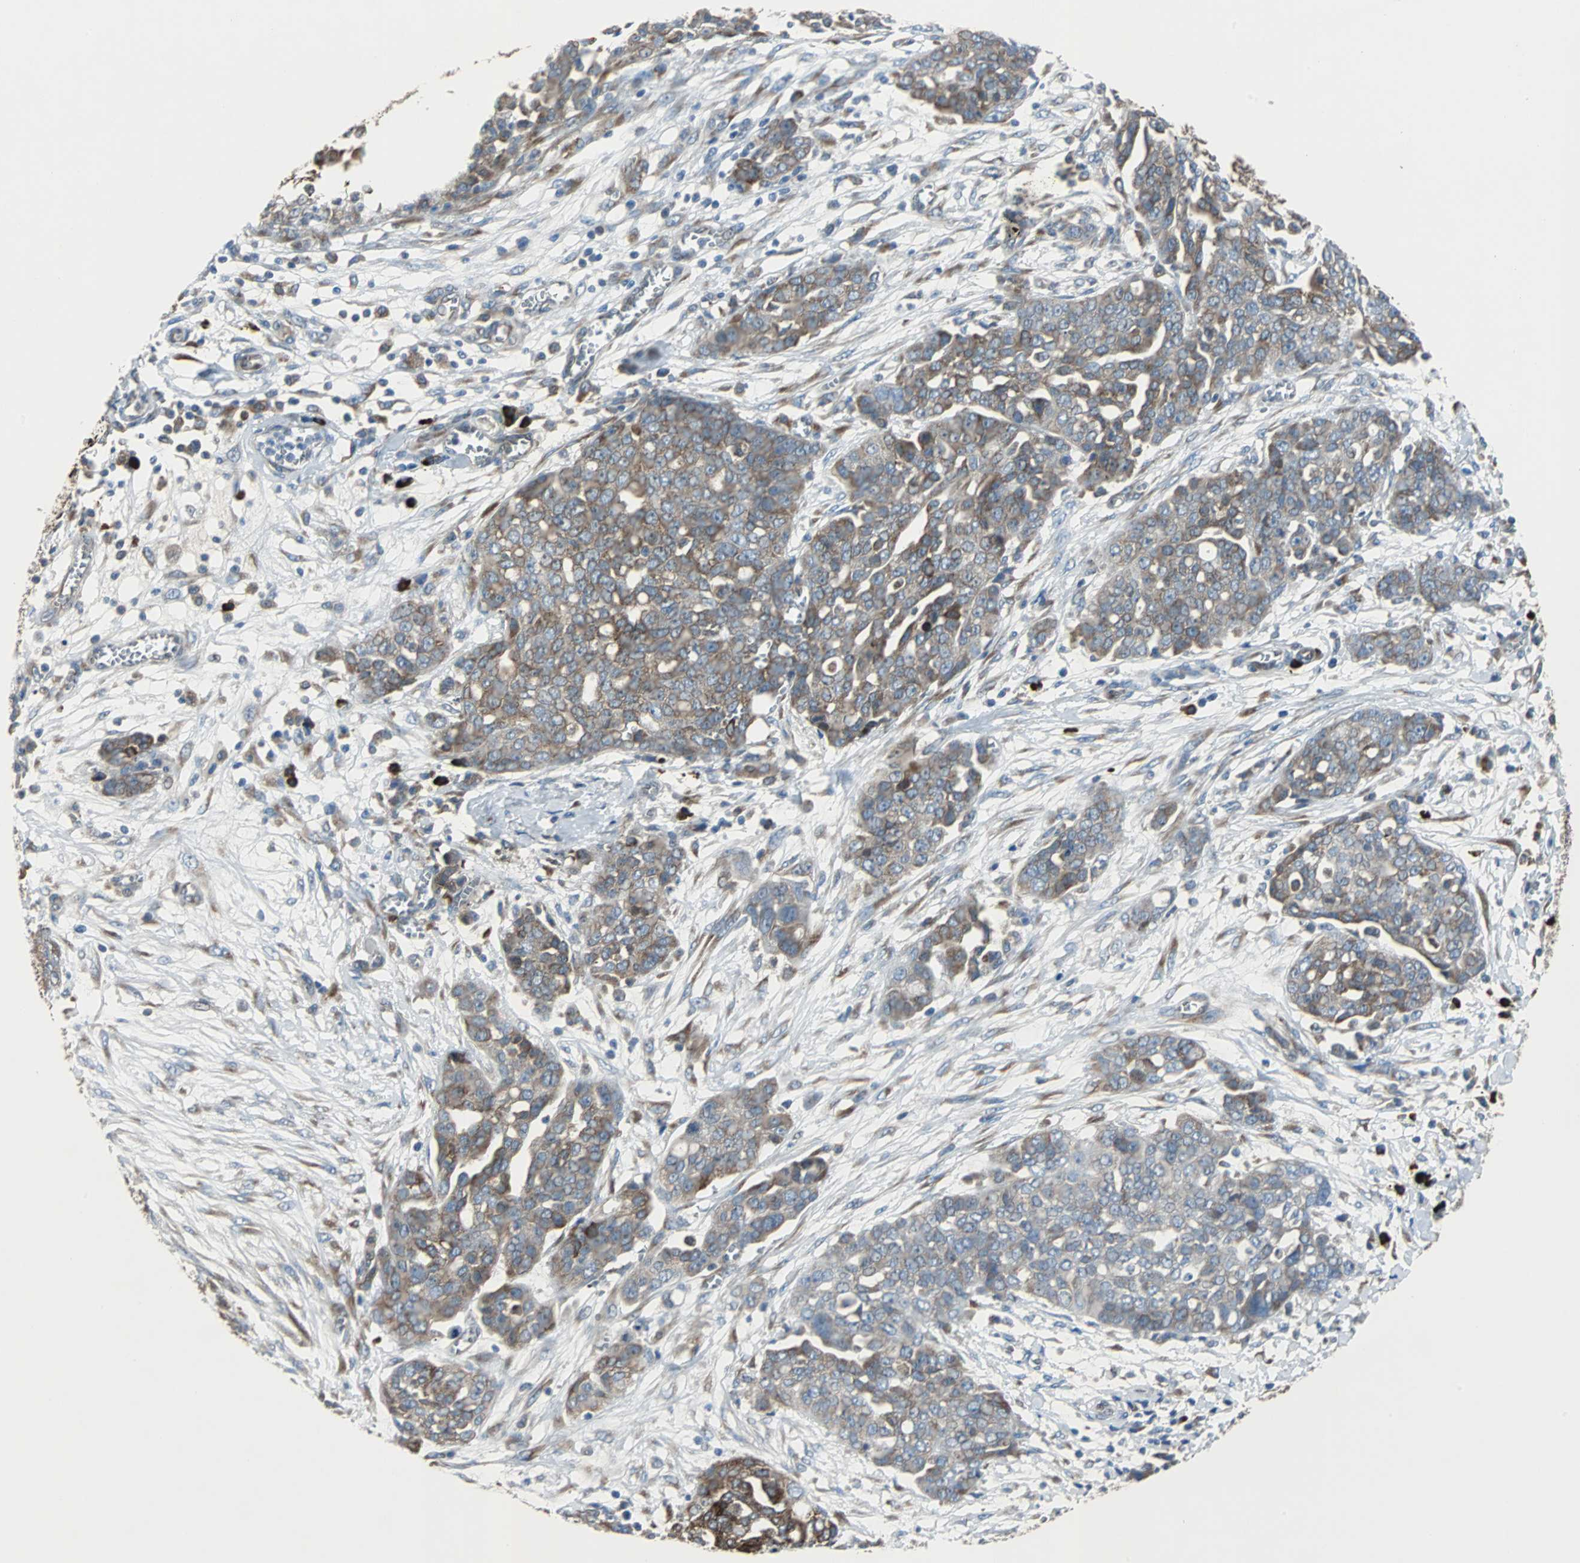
{"staining": {"intensity": "moderate", "quantity": ">75%", "location": "cytoplasmic/membranous"}, "tissue": "ovarian cancer", "cell_type": "Tumor cells", "image_type": "cancer", "snomed": [{"axis": "morphology", "description": "Cystadenocarcinoma, serous, NOS"}, {"axis": "topography", "description": "Soft tissue"}, {"axis": "topography", "description": "Ovary"}], "caption": "Human serous cystadenocarcinoma (ovarian) stained for a protein (brown) displays moderate cytoplasmic/membranous positive positivity in approximately >75% of tumor cells.", "gene": "PDIA4", "patient": {"sex": "female", "age": 57}}